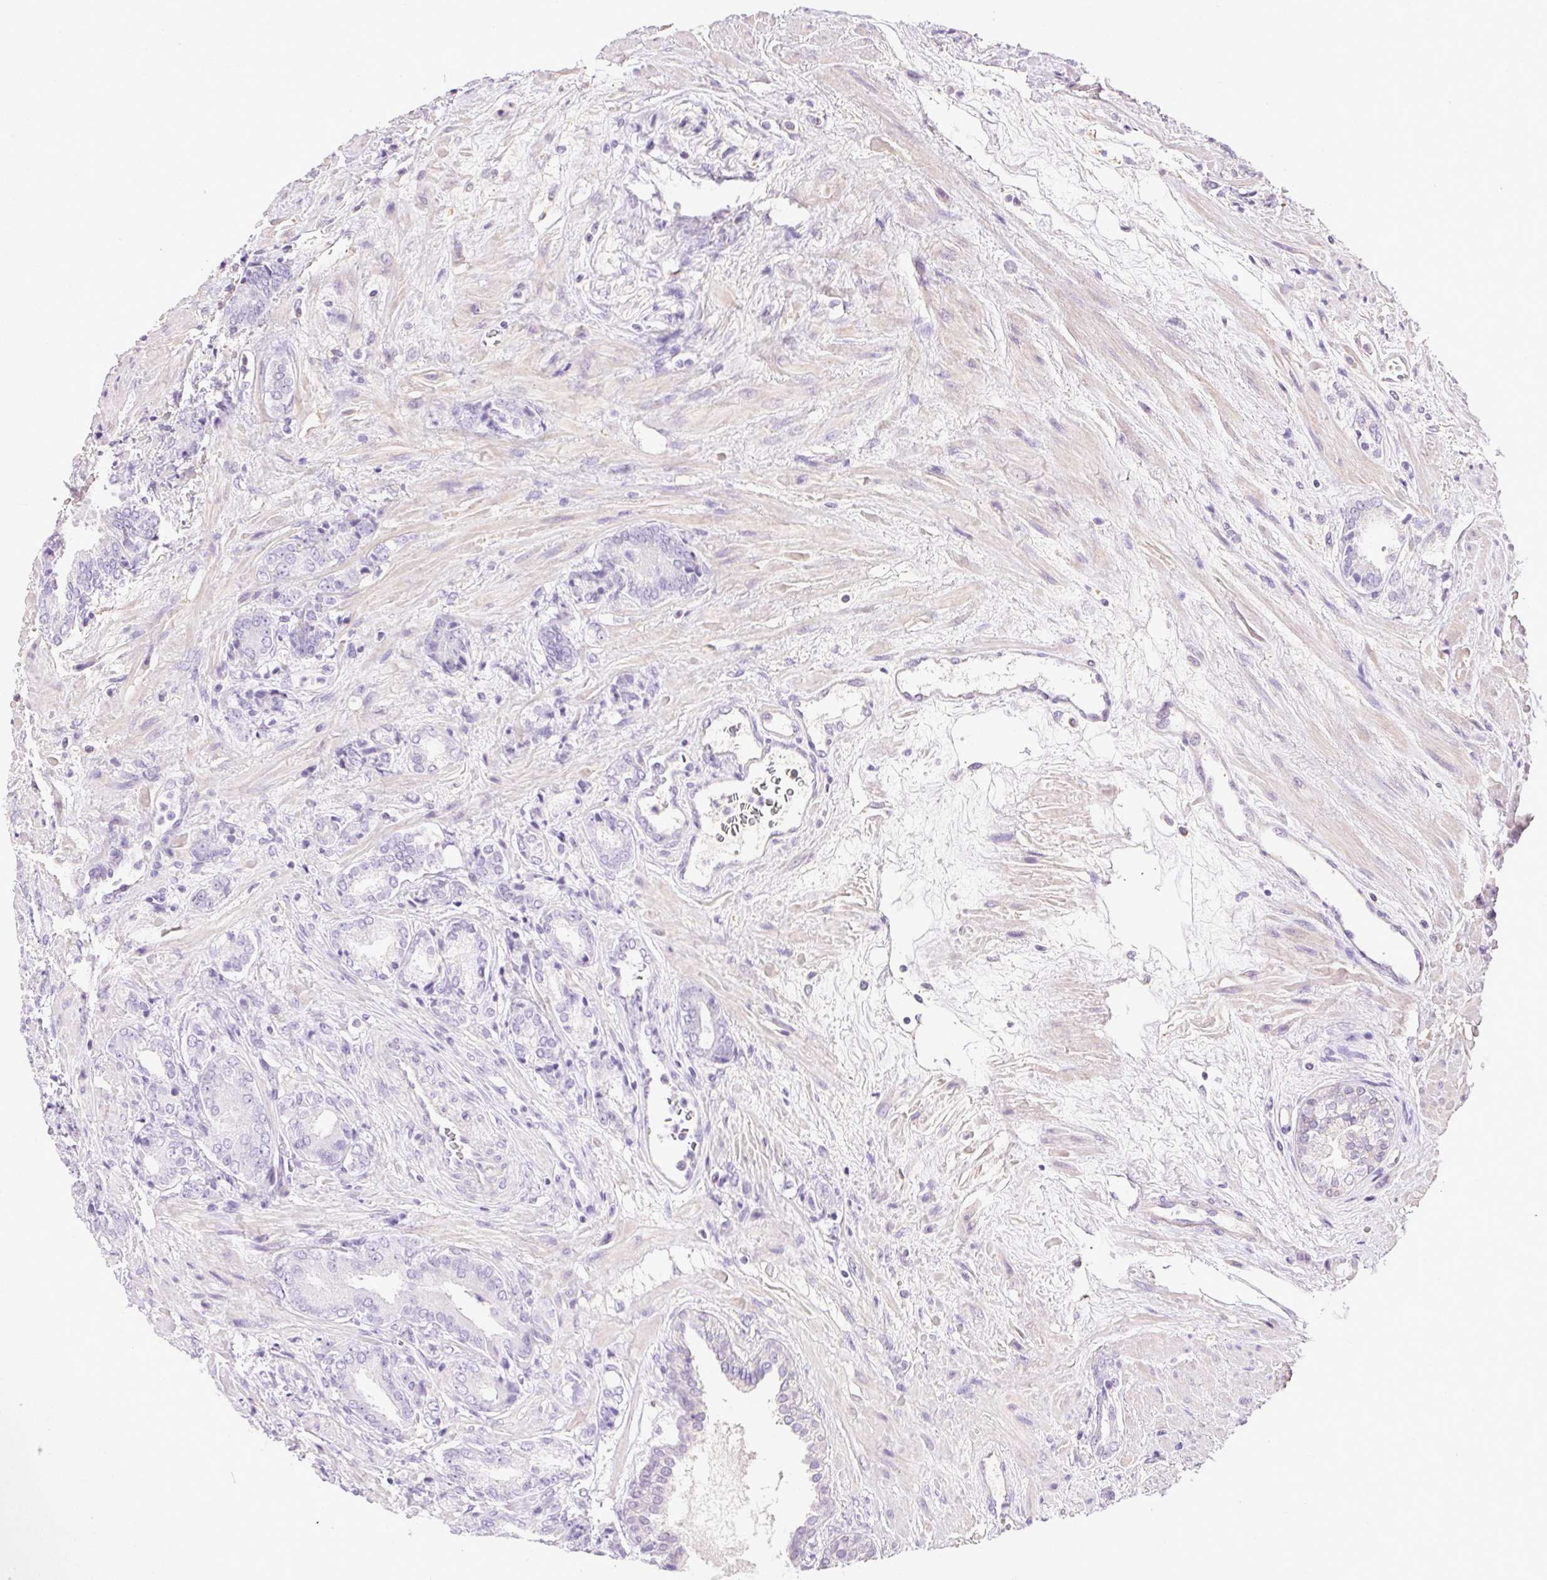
{"staining": {"intensity": "negative", "quantity": "none", "location": "none"}, "tissue": "prostate cancer", "cell_type": "Tumor cells", "image_type": "cancer", "snomed": [{"axis": "morphology", "description": "Adenocarcinoma, High grade"}, {"axis": "topography", "description": "Prostate"}], "caption": "This is a histopathology image of immunohistochemistry staining of prostate cancer, which shows no expression in tumor cells.", "gene": "SYCE2", "patient": {"sex": "male", "age": 56}}